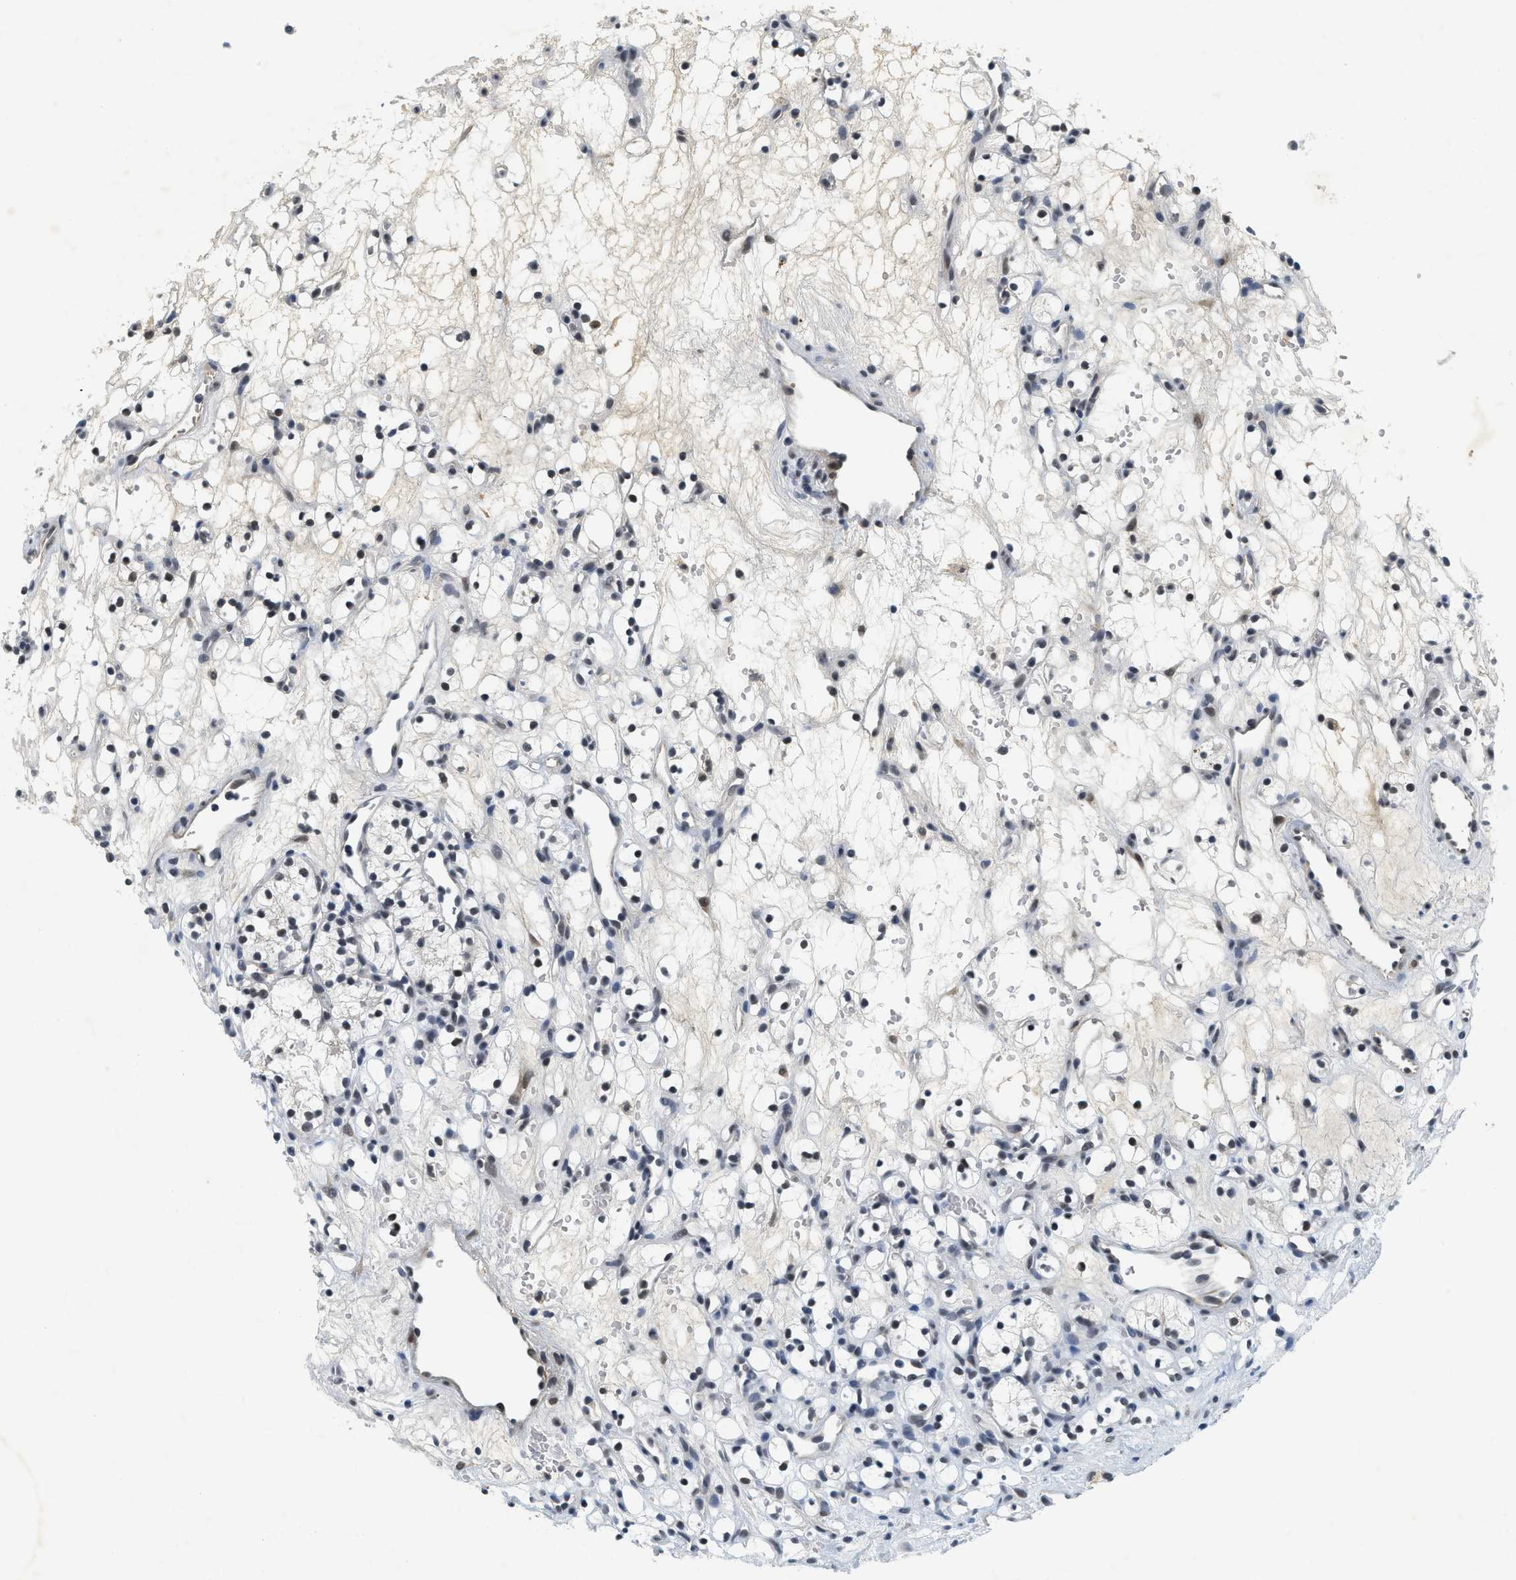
{"staining": {"intensity": "moderate", "quantity": "<25%", "location": "nuclear"}, "tissue": "renal cancer", "cell_type": "Tumor cells", "image_type": "cancer", "snomed": [{"axis": "morphology", "description": "Adenocarcinoma, NOS"}, {"axis": "topography", "description": "Kidney"}], "caption": "Tumor cells exhibit low levels of moderate nuclear positivity in about <25% of cells in renal cancer (adenocarcinoma).", "gene": "MZF1", "patient": {"sex": "female", "age": 60}}